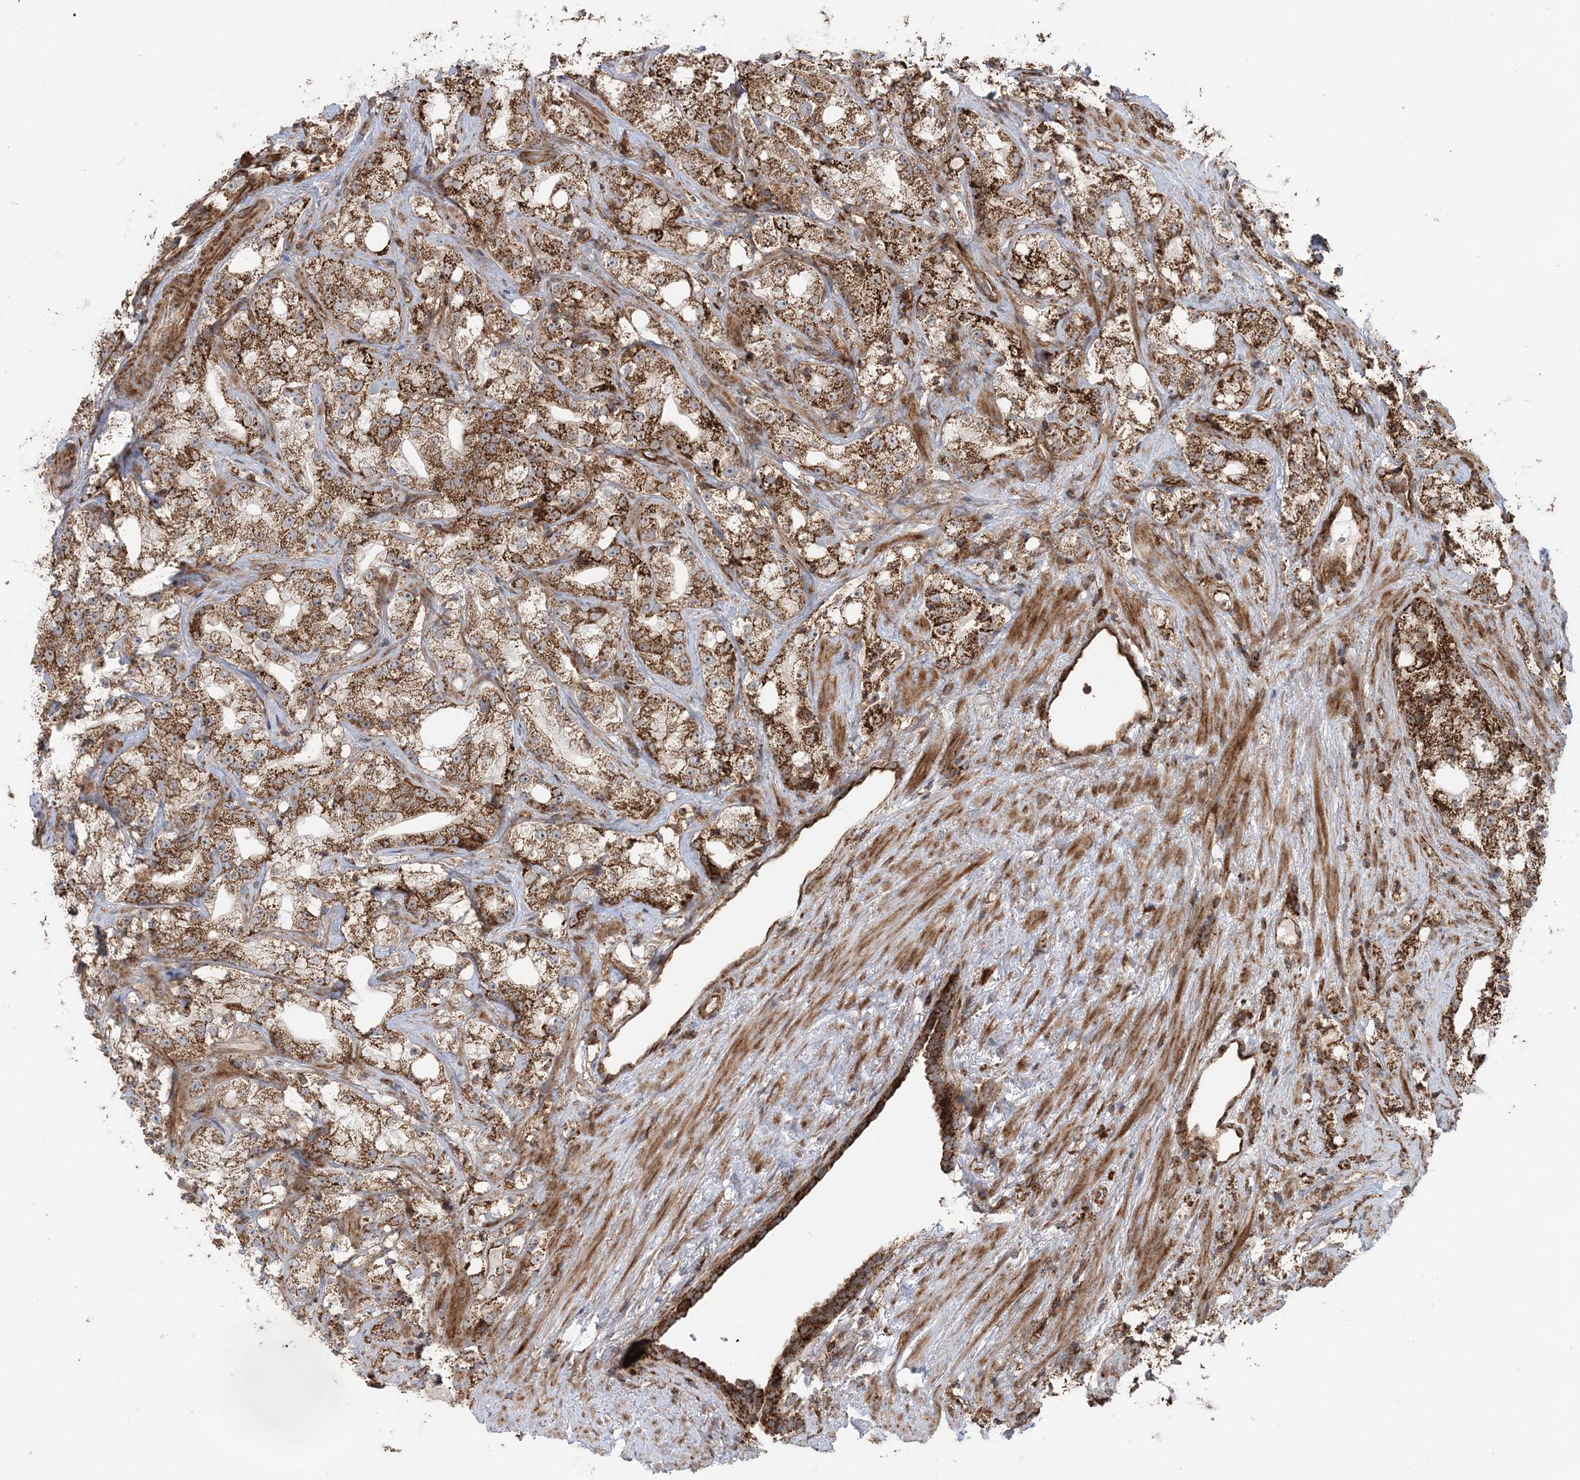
{"staining": {"intensity": "strong", "quantity": ">75%", "location": "cytoplasmic/membranous"}, "tissue": "prostate cancer", "cell_type": "Tumor cells", "image_type": "cancer", "snomed": [{"axis": "morphology", "description": "Adenocarcinoma, High grade"}, {"axis": "topography", "description": "Prostate"}], "caption": "A brown stain labels strong cytoplasmic/membranous staining of a protein in prostate cancer tumor cells. (Brightfield microscopy of DAB IHC at high magnification).", "gene": "LRPPRC", "patient": {"sex": "male", "age": 64}}